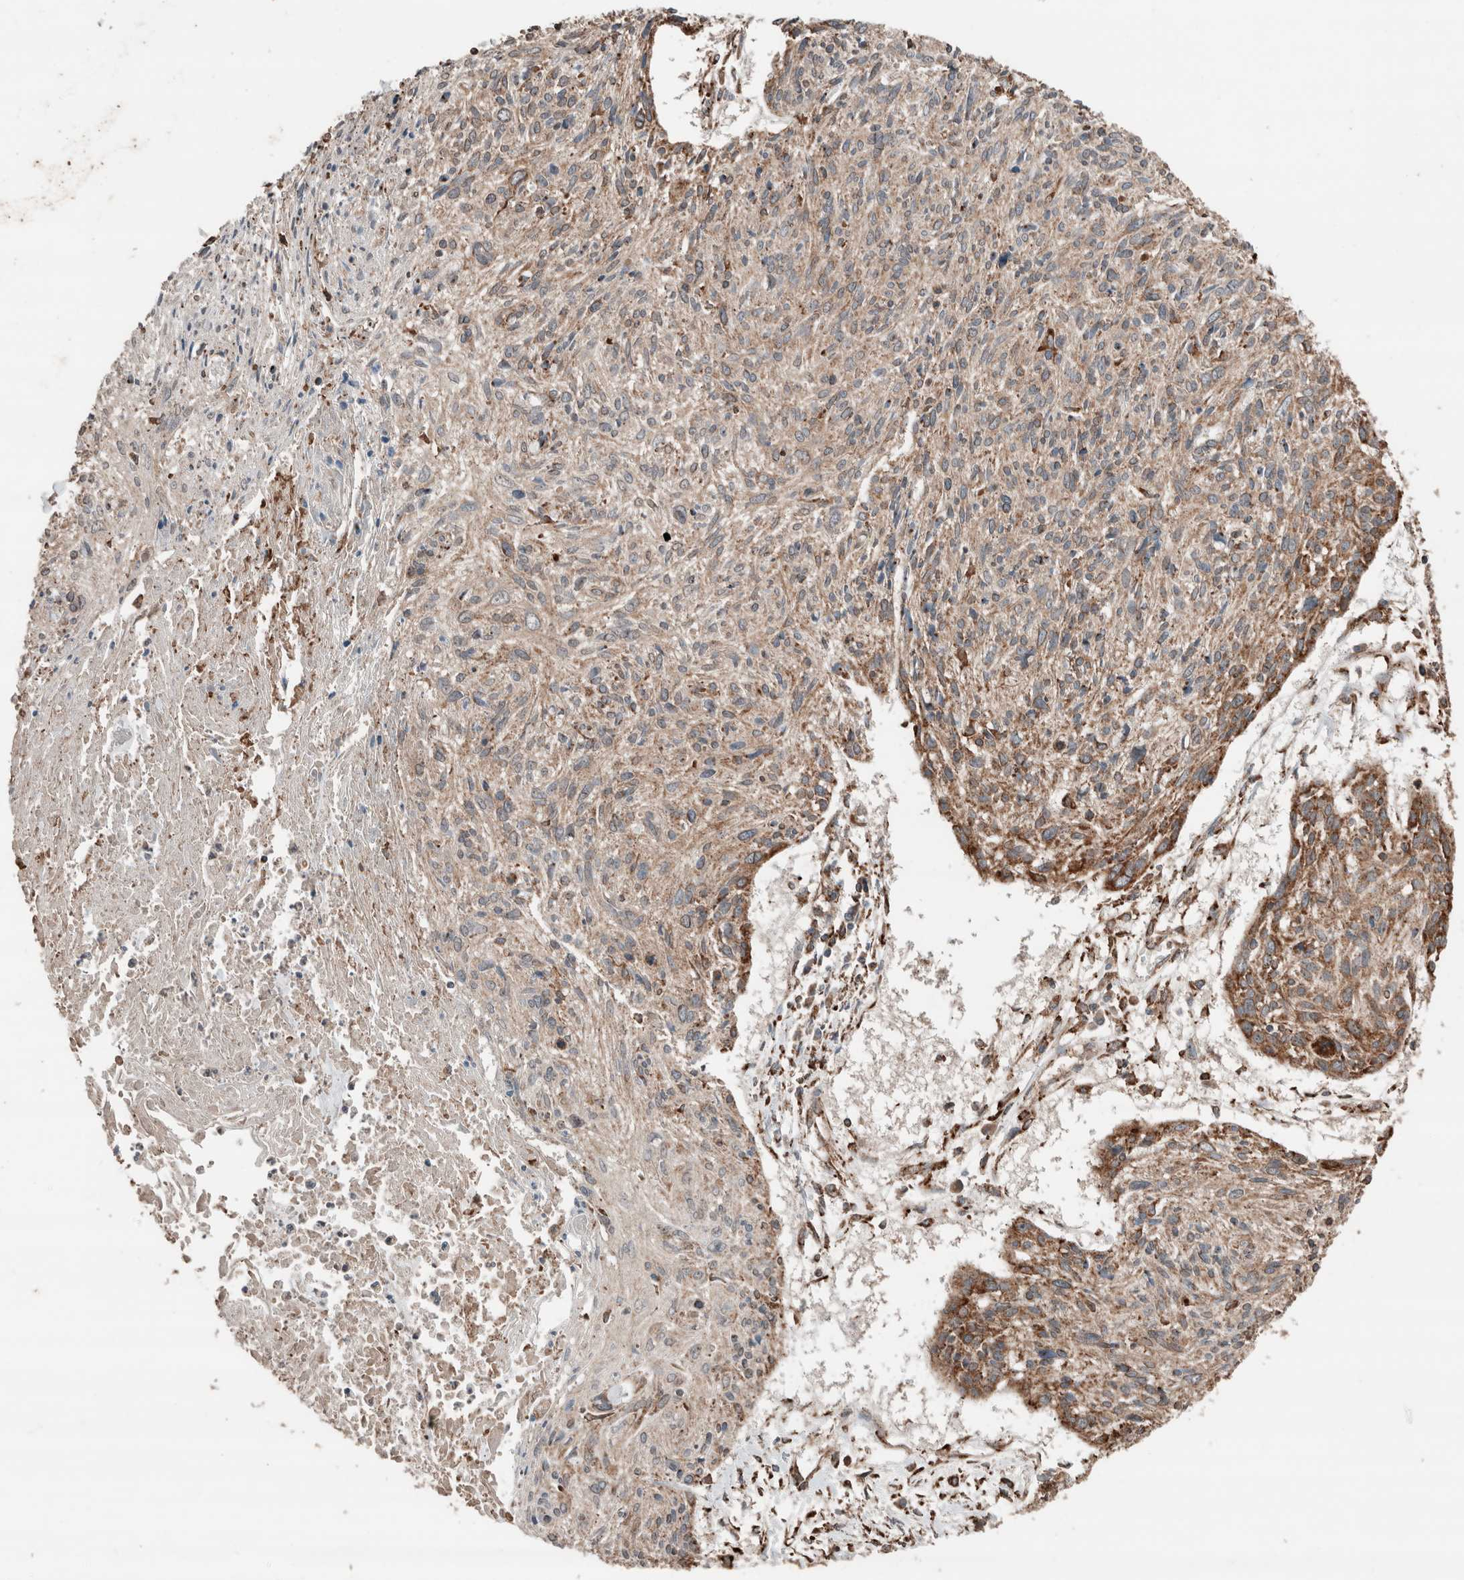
{"staining": {"intensity": "moderate", "quantity": "25%-75%", "location": "cytoplasmic/membranous"}, "tissue": "cervical cancer", "cell_type": "Tumor cells", "image_type": "cancer", "snomed": [{"axis": "morphology", "description": "Squamous cell carcinoma, NOS"}, {"axis": "topography", "description": "Cervix"}], "caption": "The image demonstrates immunohistochemical staining of cervical cancer (squamous cell carcinoma). There is moderate cytoplasmic/membranous staining is present in approximately 25%-75% of tumor cells. (DAB IHC with brightfield microscopy, high magnification).", "gene": "ERAP2", "patient": {"sex": "female", "age": 51}}